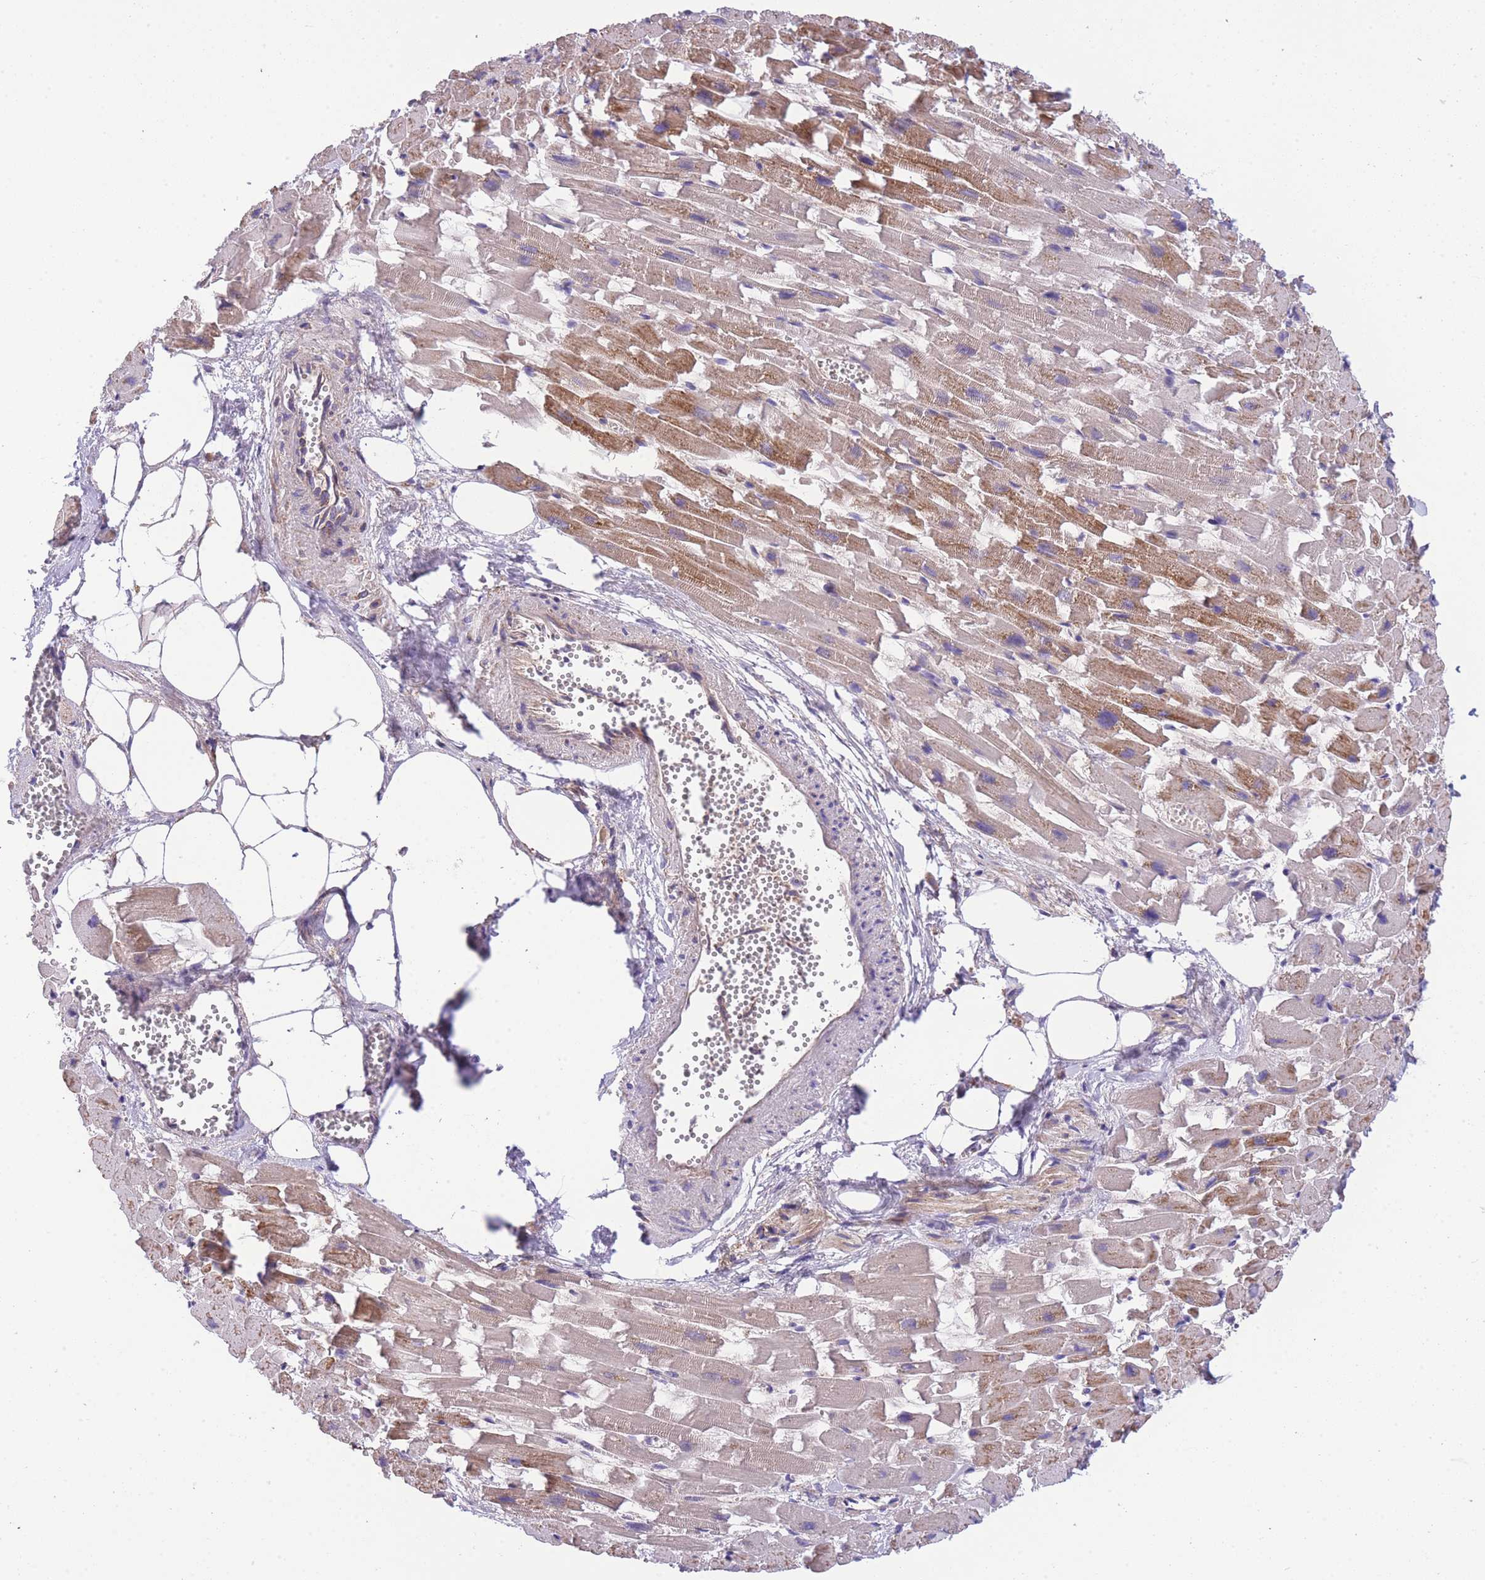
{"staining": {"intensity": "moderate", "quantity": "25%-75%", "location": "cytoplasmic/membranous"}, "tissue": "heart muscle", "cell_type": "Cardiomyocytes", "image_type": "normal", "snomed": [{"axis": "morphology", "description": "Normal tissue, NOS"}, {"axis": "topography", "description": "Heart"}], "caption": "Immunohistochemistry micrograph of benign heart muscle stained for a protein (brown), which reveals medium levels of moderate cytoplasmic/membranous positivity in approximately 25%-75% of cardiomyocytes.", "gene": "ST3GAL3", "patient": {"sex": "female", "age": 64}}